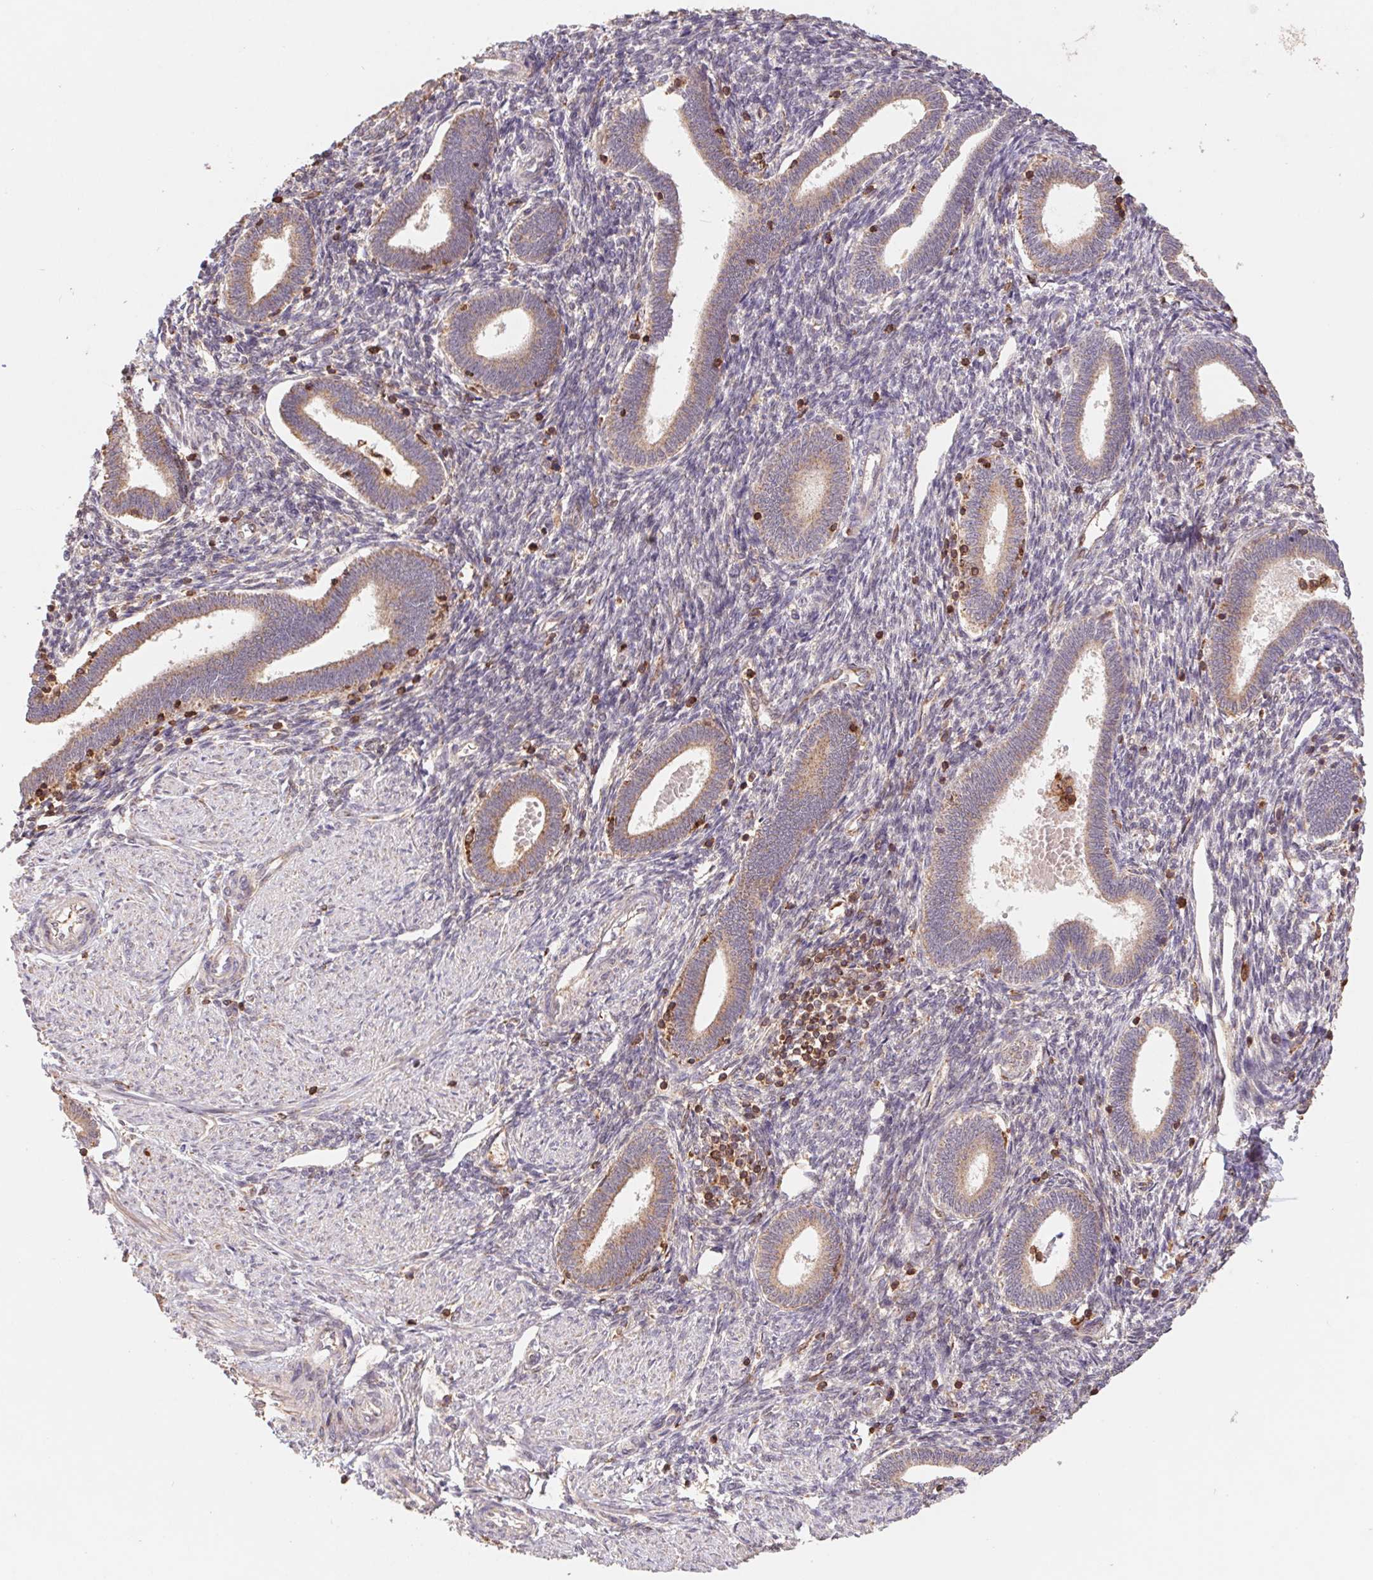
{"staining": {"intensity": "strong", "quantity": "<25%", "location": "cytoplasmic/membranous"}, "tissue": "endometrium", "cell_type": "Cells in endometrial stroma", "image_type": "normal", "snomed": [{"axis": "morphology", "description": "Normal tissue, NOS"}, {"axis": "topography", "description": "Endometrium"}], "caption": "About <25% of cells in endometrial stroma in normal human endometrium show strong cytoplasmic/membranous protein staining as visualized by brown immunohistochemical staining.", "gene": "URM1", "patient": {"sex": "female", "age": 42}}